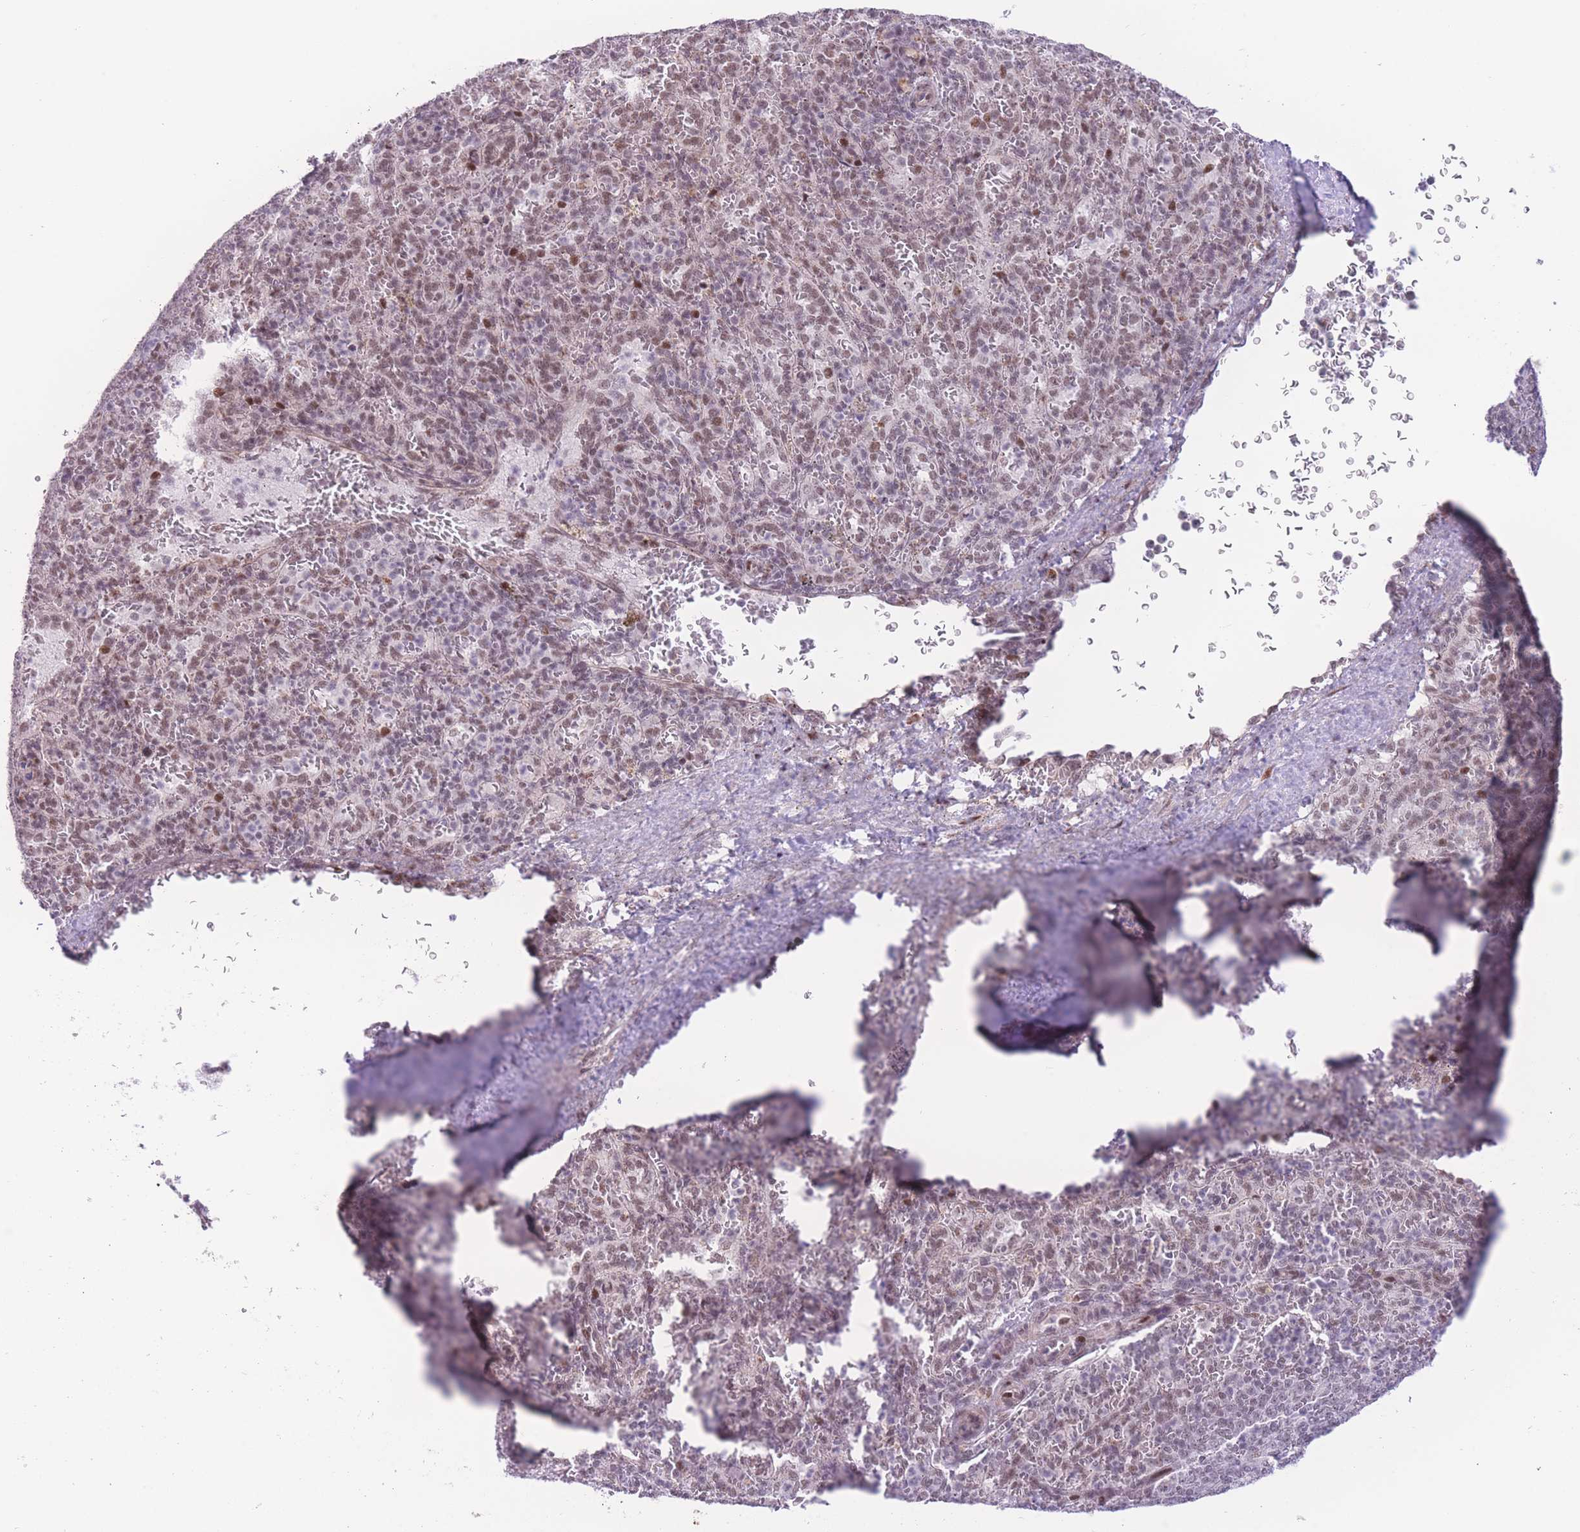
{"staining": {"intensity": "moderate", "quantity": "<25%", "location": "nuclear"}, "tissue": "spleen", "cell_type": "Cells in red pulp", "image_type": "normal", "snomed": [{"axis": "morphology", "description": "Normal tissue, NOS"}, {"axis": "topography", "description": "Spleen"}], "caption": "Immunohistochemical staining of normal human spleen shows moderate nuclear protein positivity in approximately <25% of cells in red pulp. (DAB (3,3'-diaminobenzidine) IHC with brightfield microscopy, high magnification).", "gene": "PCIF1", "patient": {"sex": "female", "age": 21}}